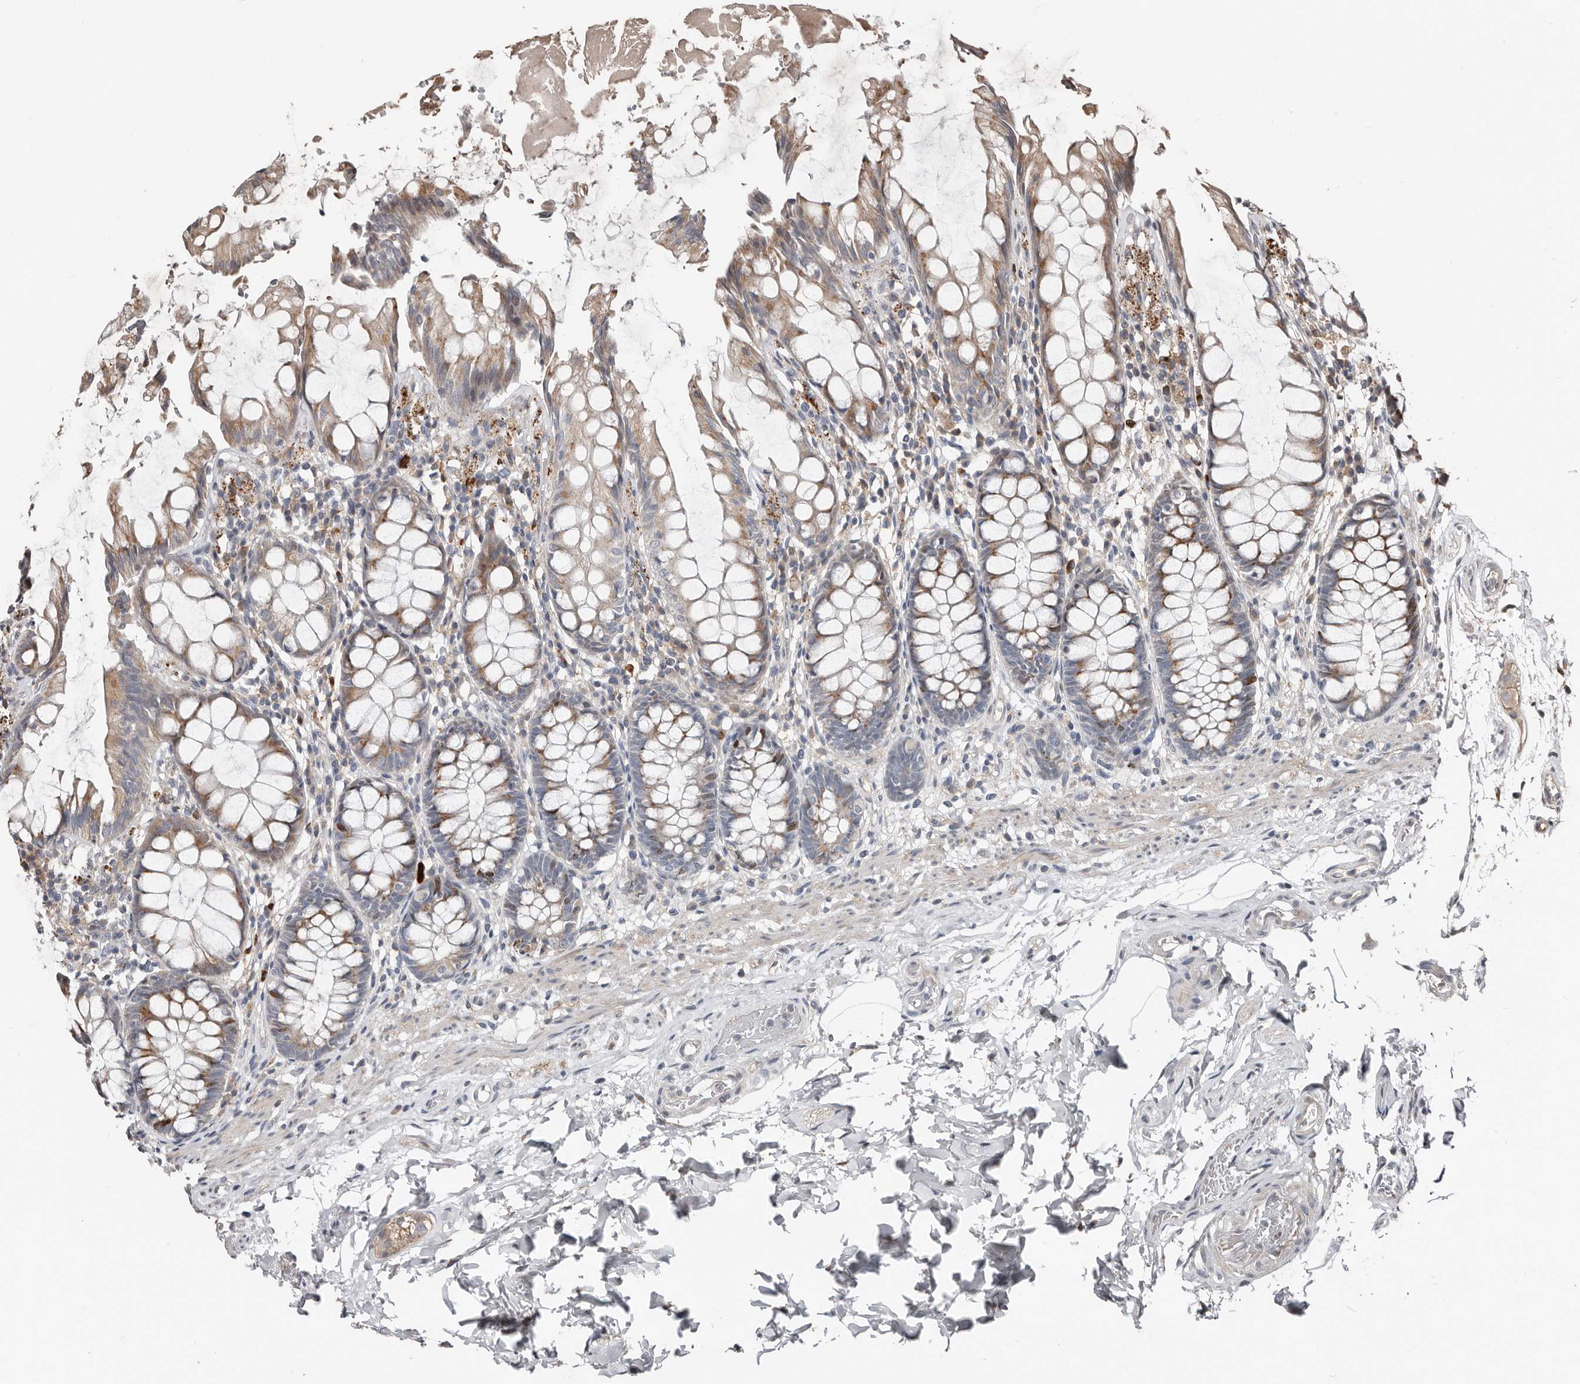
{"staining": {"intensity": "moderate", "quantity": ">75%", "location": "cytoplasmic/membranous"}, "tissue": "rectum", "cell_type": "Glandular cells", "image_type": "normal", "snomed": [{"axis": "morphology", "description": "Normal tissue, NOS"}, {"axis": "topography", "description": "Rectum"}], "caption": "Protein staining reveals moderate cytoplasmic/membranous staining in approximately >75% of glandular cells in unremarkable rectum. The staining was performed using DAB (3,3'-diaminobenzidine) to visualize the protein expression in brown, while the nuclei were stained in blue with hematoxylin (Magnification: 20x).", "gene": "SMYD4", "patient": {"sex": "male", "age": 64}}